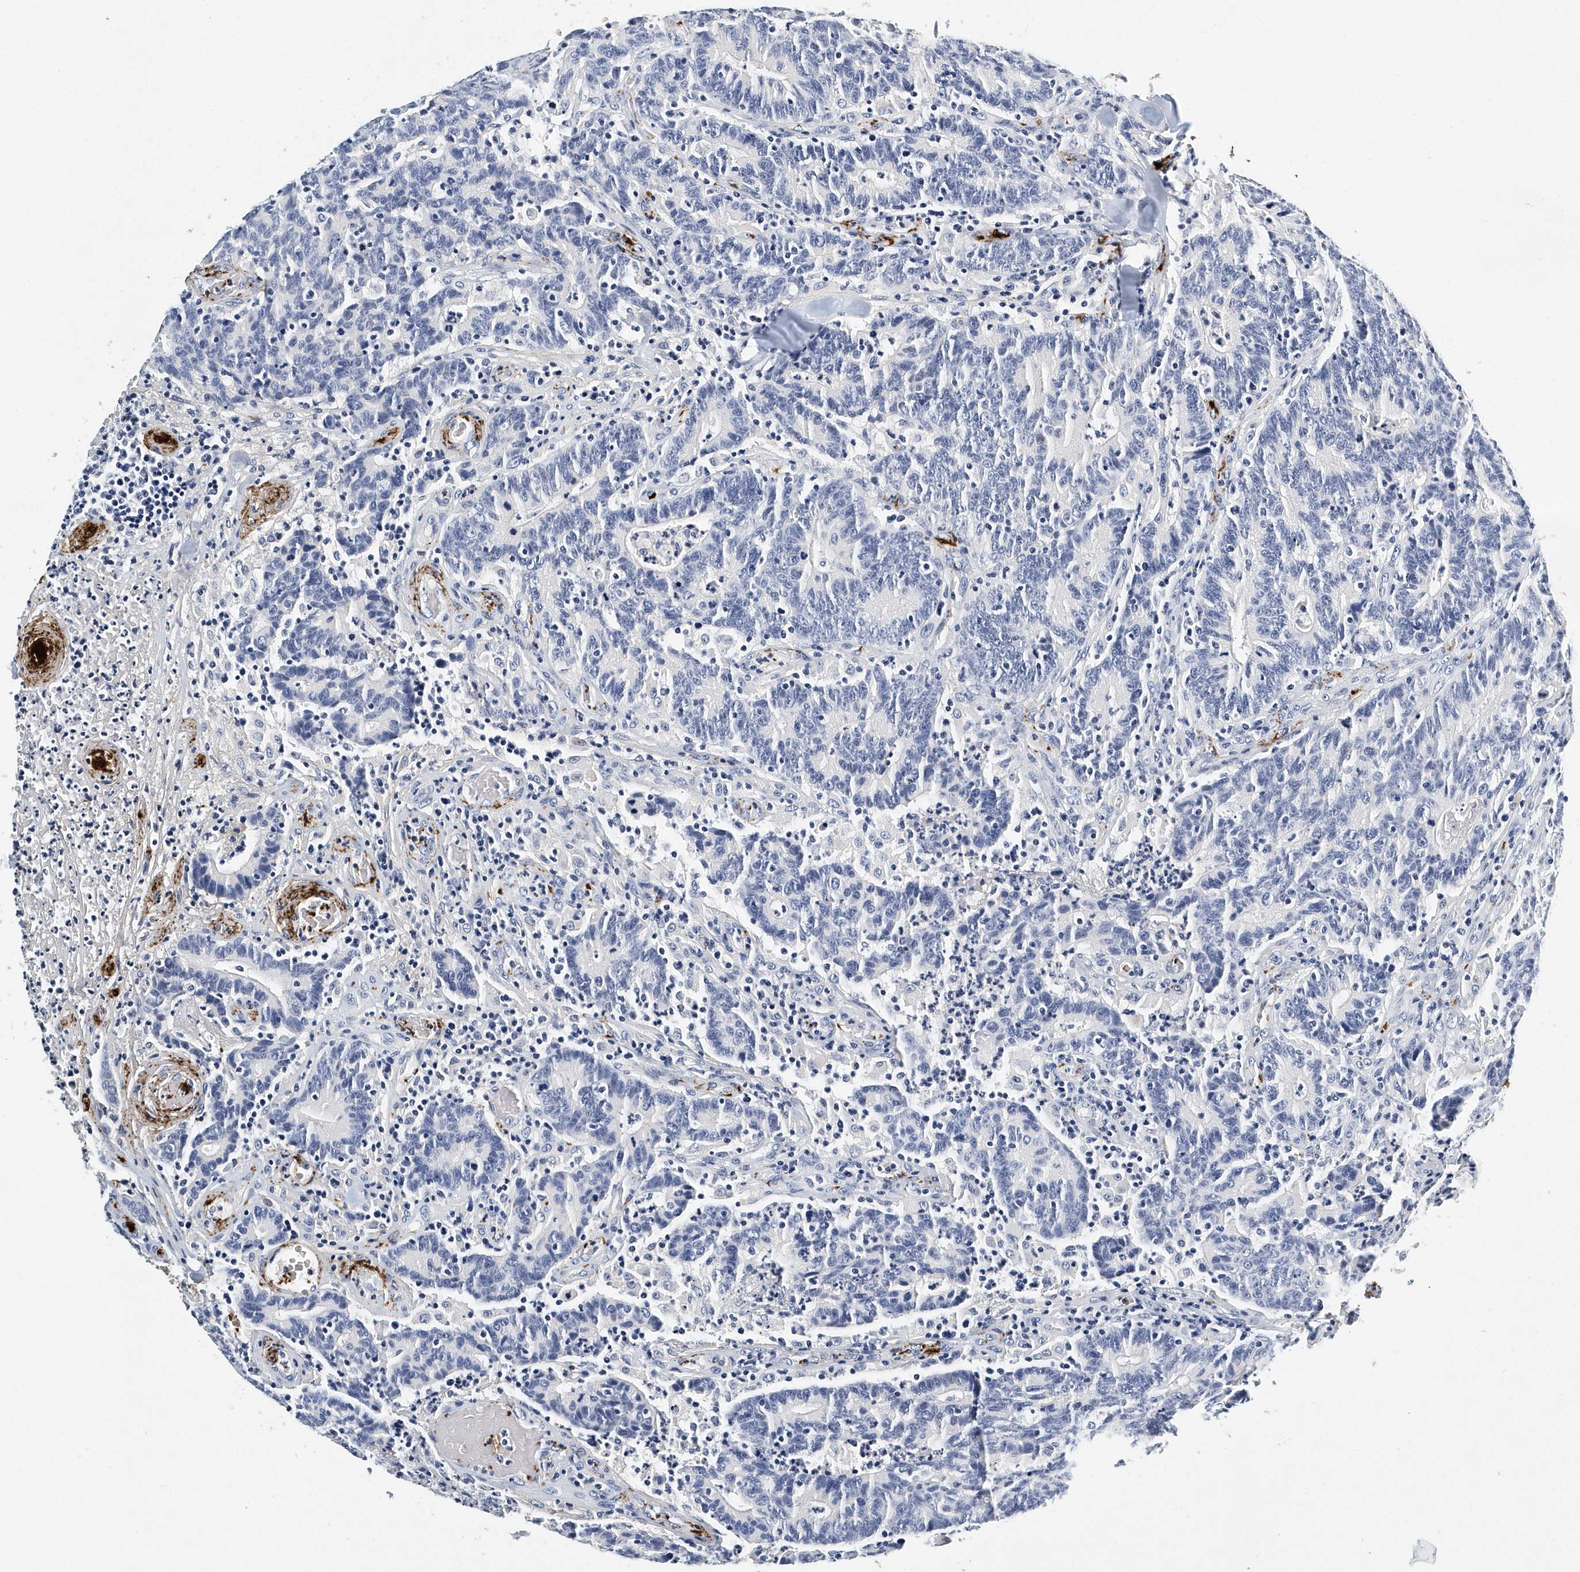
{"staining": {"intensity": "negative", "quantity": "none", "location": "none"}, "tissue": "colorectal cancer", "cell_type": "Tumor cells", "image_type": "cancer", "snomed": [{"axis": "morphology", "description": "Normal tissue, NOS"}, {"axis": "morphology", "description": "Adenocarcinoma, NOS"}, {"axis": "topography", "description": "Colon"}], "caption": "Immunohistochemical staining of colorectal adenocarcinoma exhibits no significant expression in tumor cells.", "gene": "ITGA2B", "patient": {"sex": "female", "age": 75}}